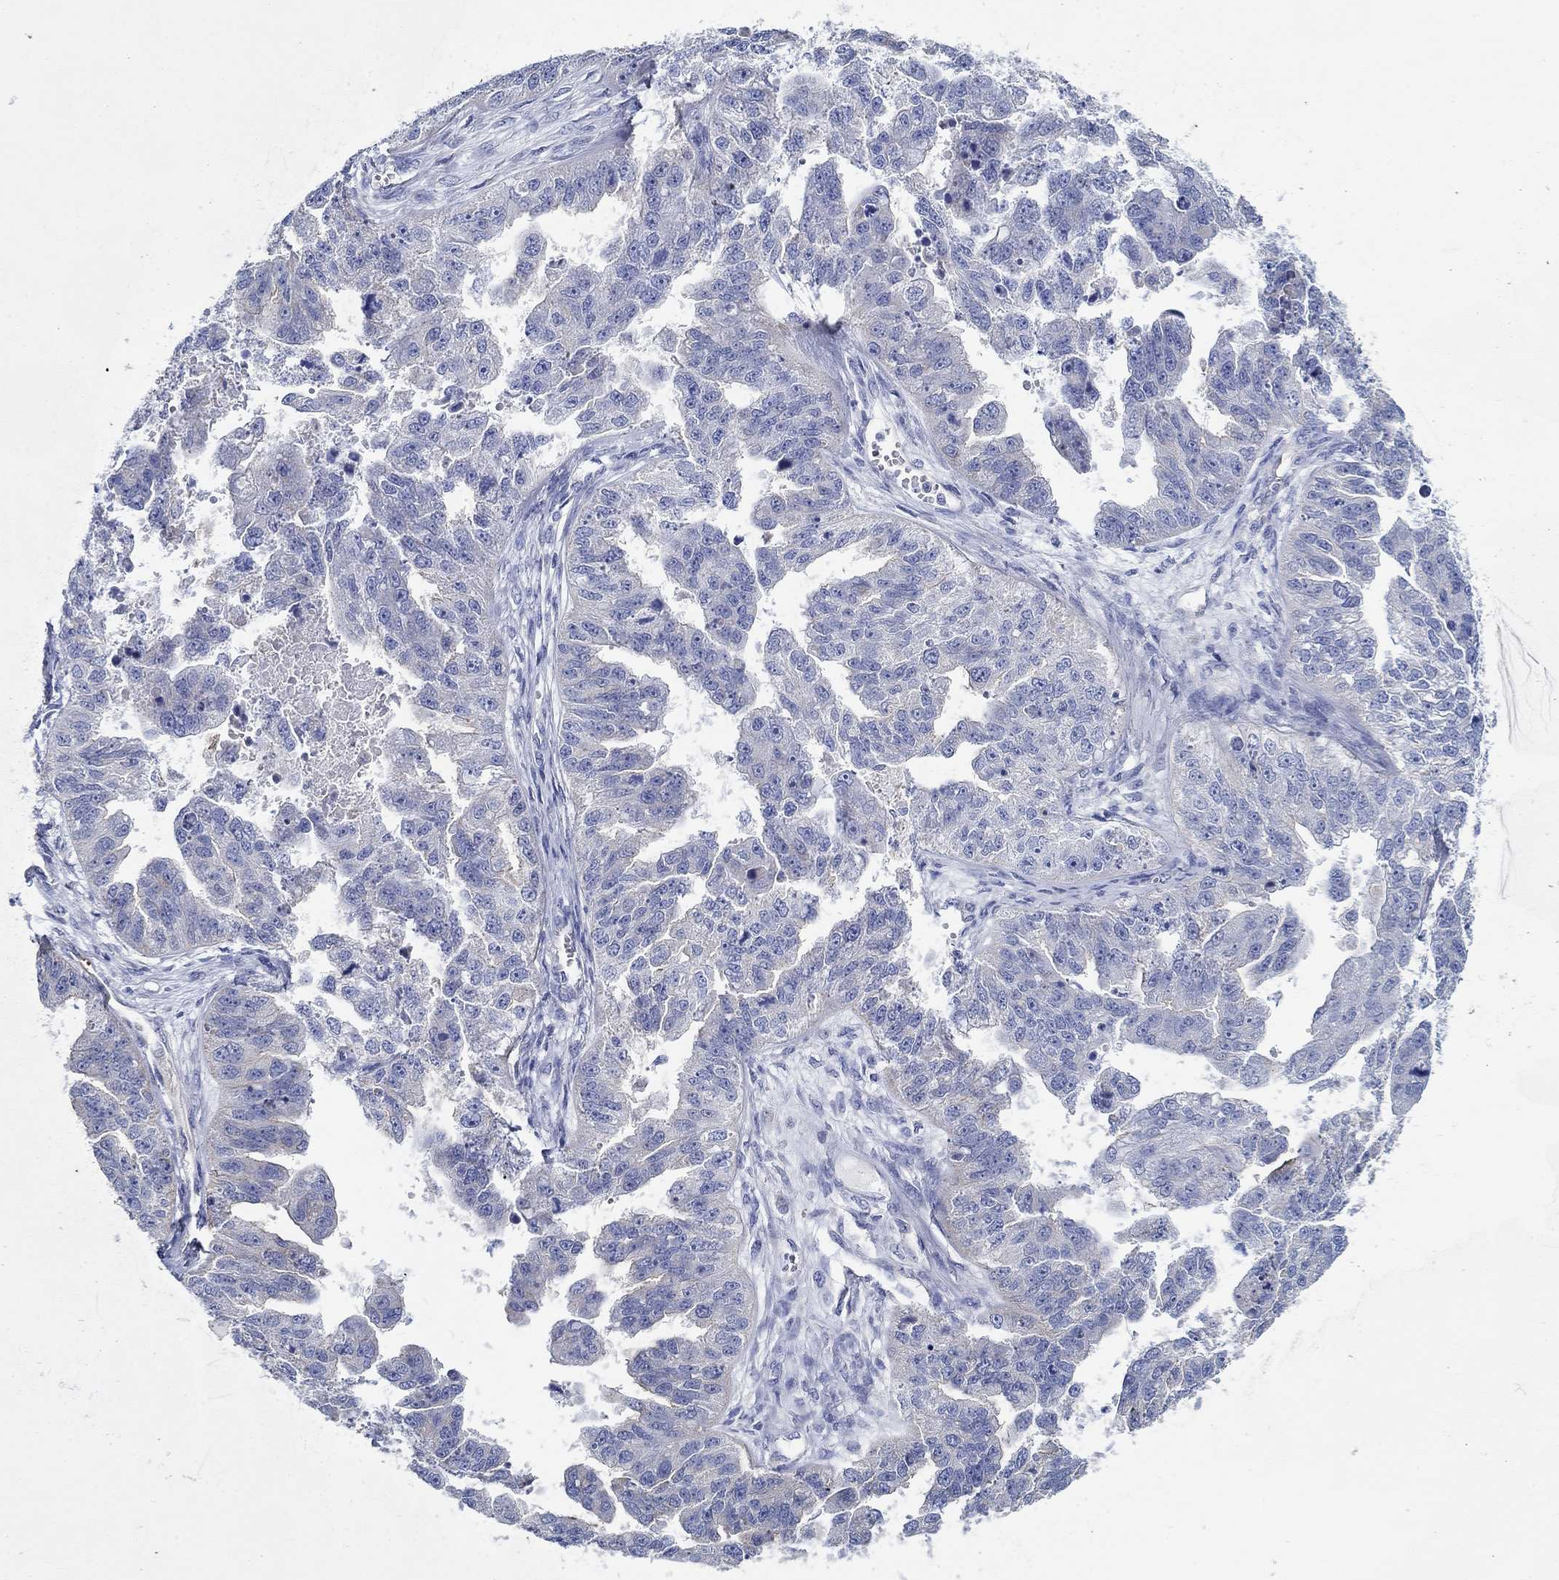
{"staining": {"intensity": "negative", "quantity": "none", "location": "none"}, "tissue": "ovarian cancer", "cell_type": "Tumor cells", "image_type": "cancer", "snomed": [{"axis": "morphology", "description": "Cystadenocarcinoma, serous, NOS"}, {"axis": "topography", "description": "Ovary"}], "caption": "A photomicrograph of ovarian cancer (serous cystadenocarcinoma) stained for a protein reveals no brown staining in tumor cells. (Stains: DAB (3,3'-diaminobenzidine) immunohistochemistry (IHC) with hematoxylin counter stain, Microscopy: brightfield microscopy at high magnification).", "gene": "CFAP61", "patient": {"sex": "female", "age": 58}}